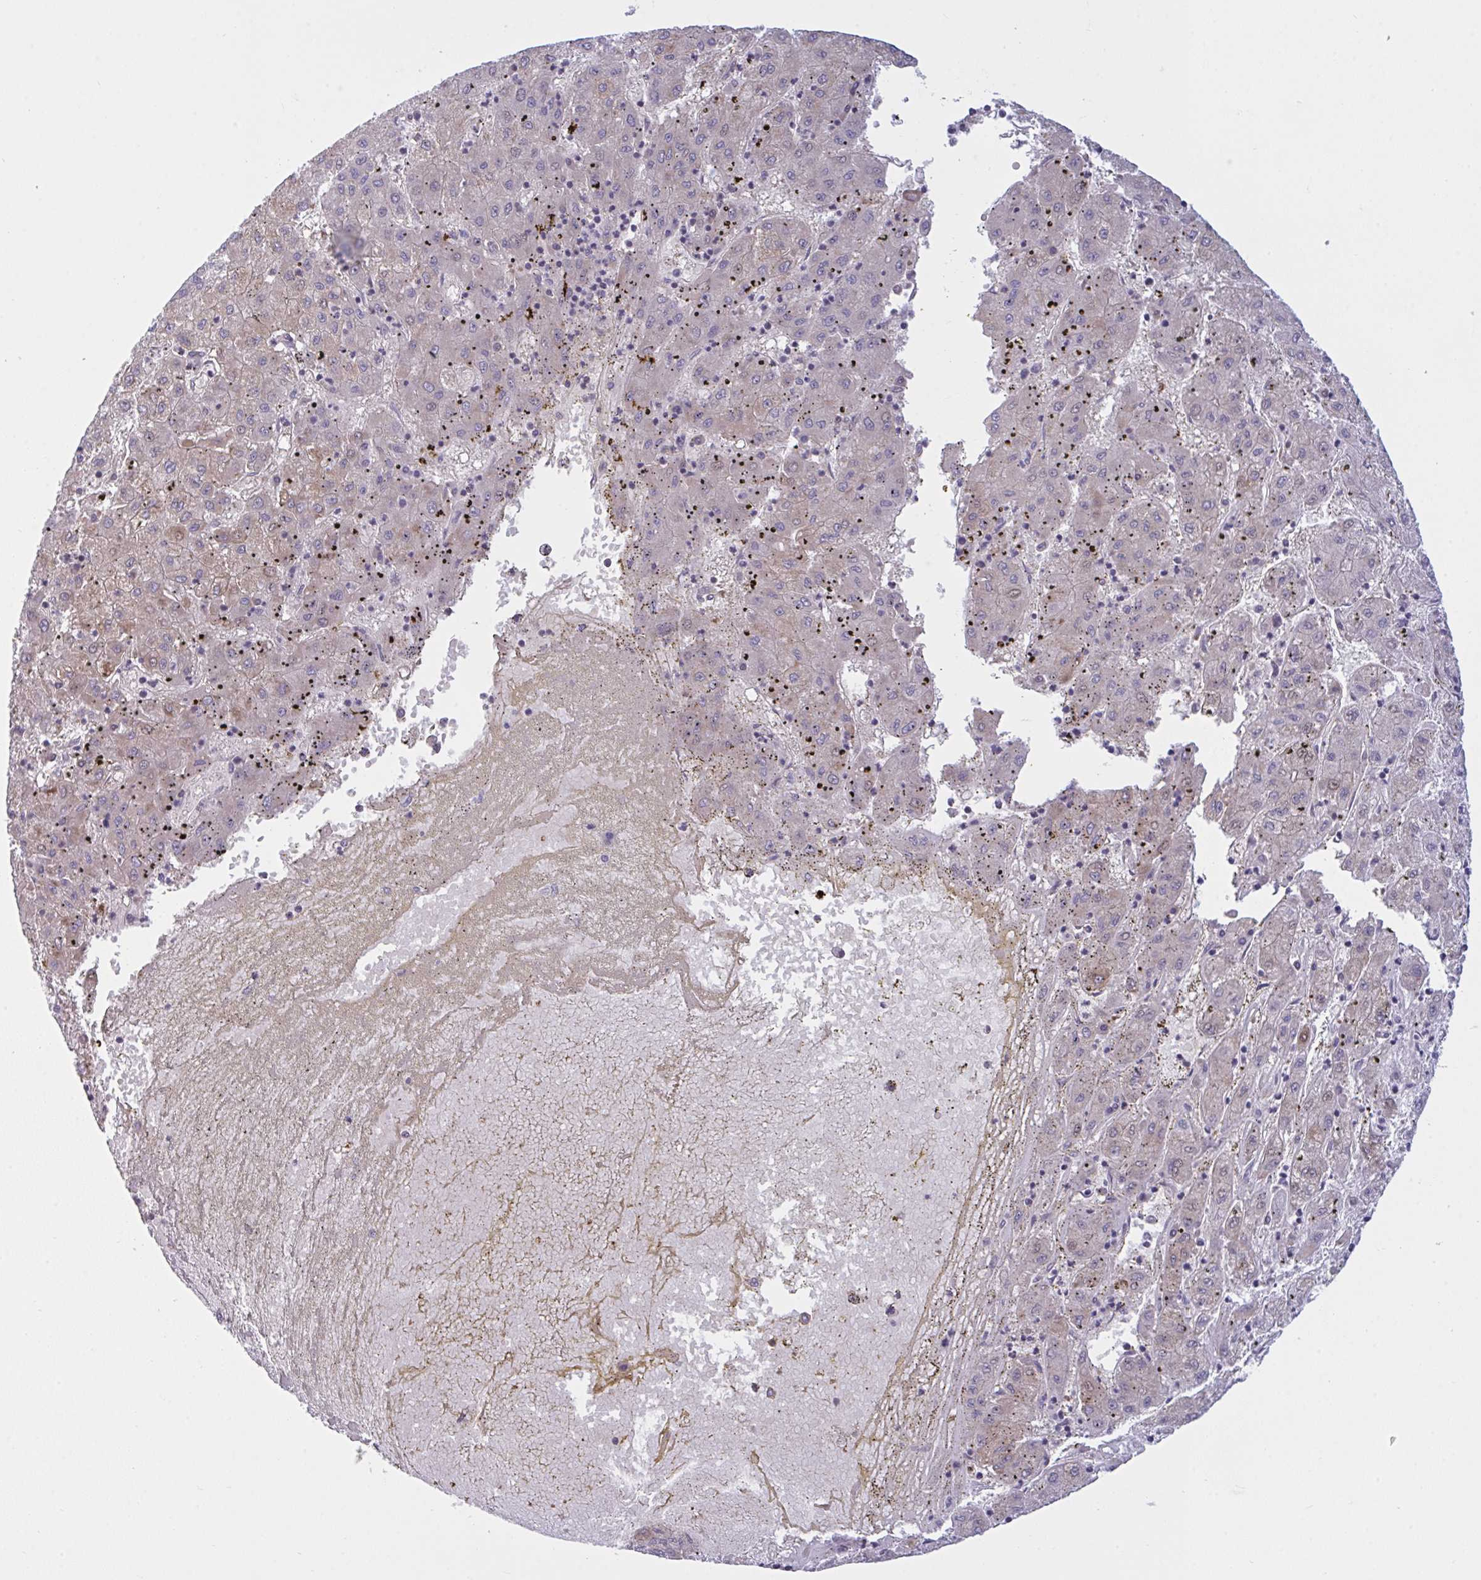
{"staining": {"intensity": "weak", "quantity": "<25%", "location": "cytoplasmic/membranous"}, "tissue": "liver cancer", "cell_type": "Tumor cells", "image_type": "cancer", "snomed": [{"axis": "morphology", "description": "Carcinoma, Hepatocellular, NOS"}, {"axis": "topography", "description": "Liver"}], "caption": "This is an IHC histopathology image of liver cancer (hepatocellular carcinoma). There is no staining in tumor cells.", "gene": "VWC2", "patient": {"sex": "male", "age": 72}}